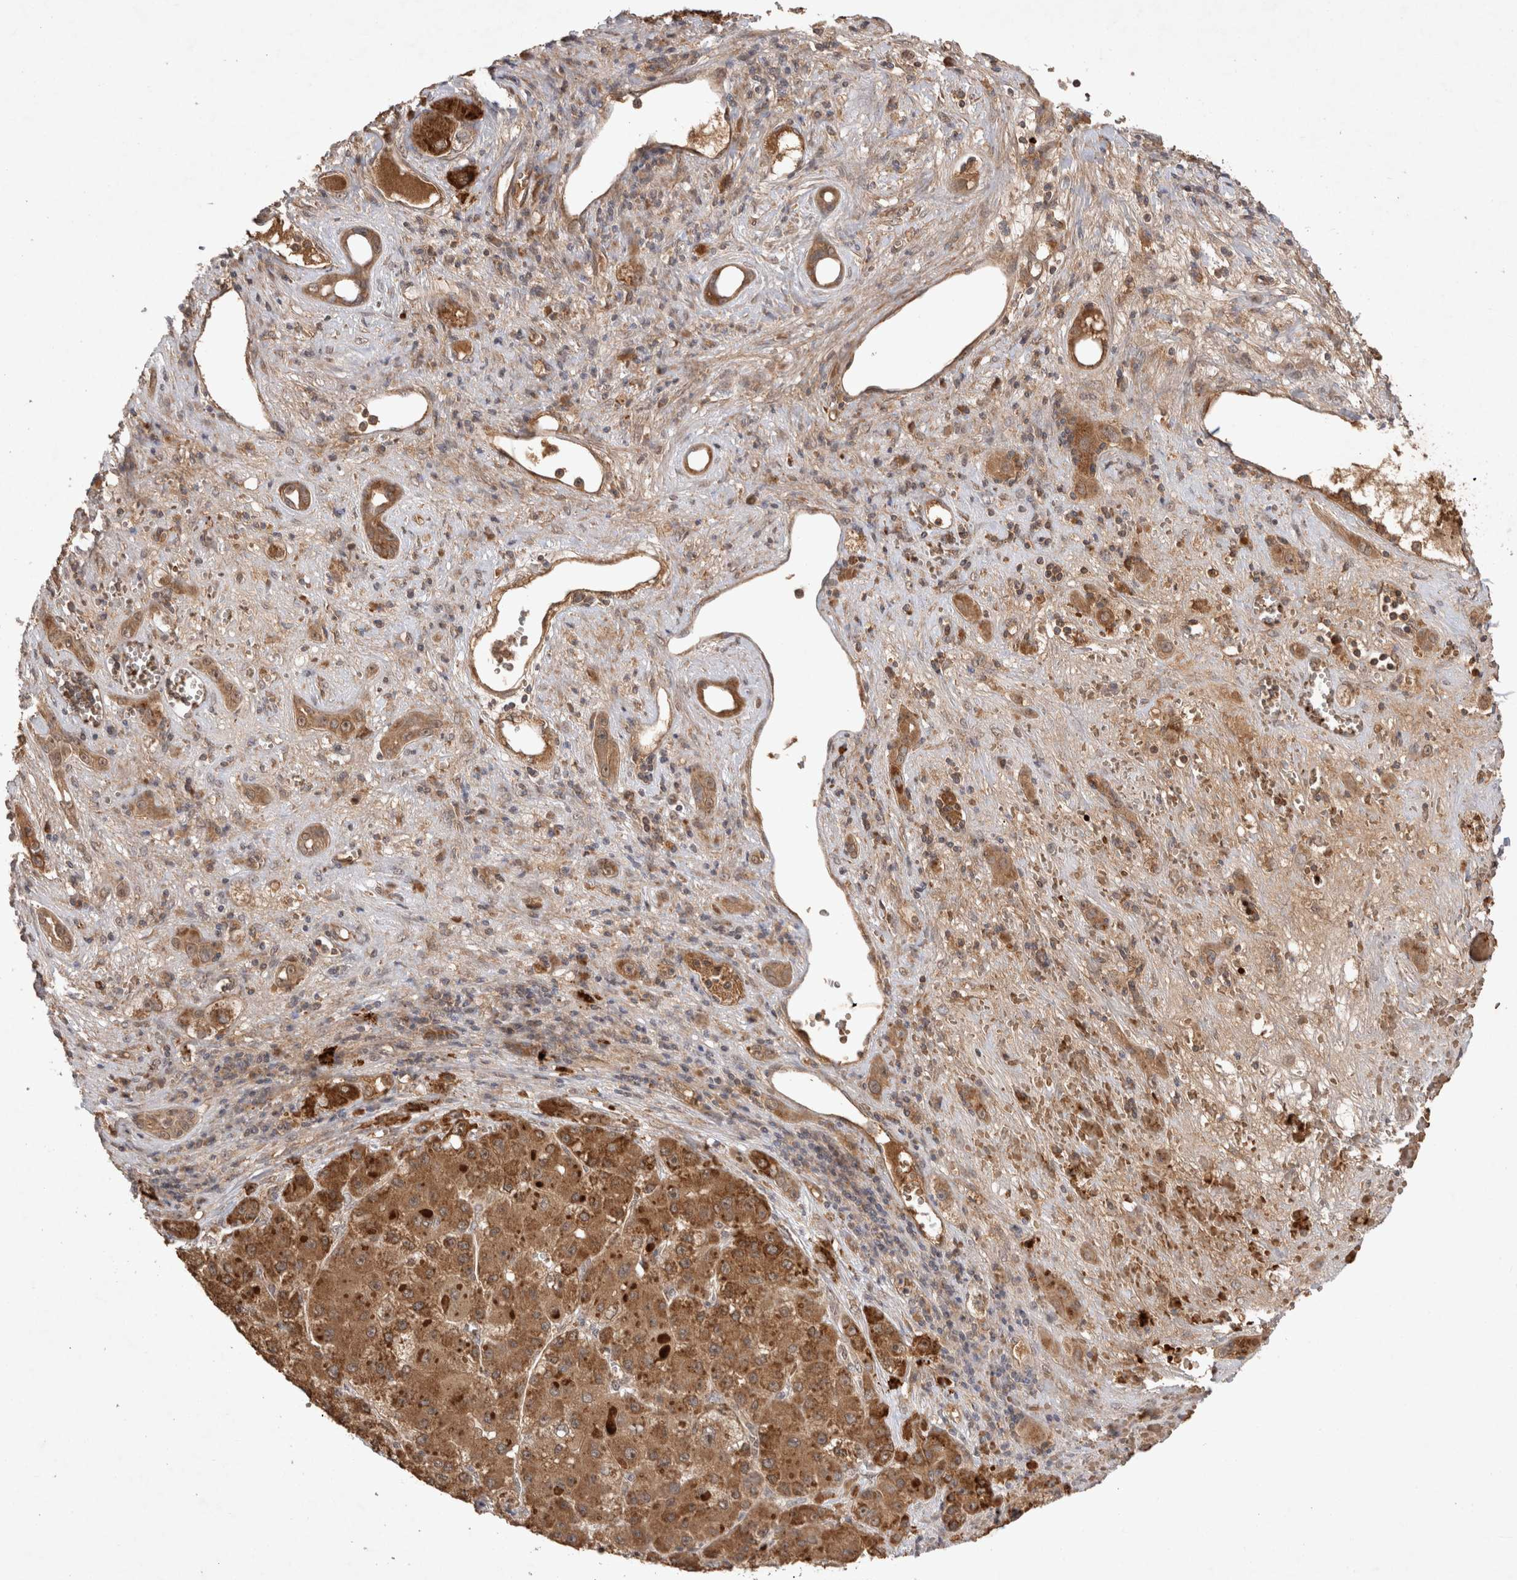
{"staining": {"intensity": "moderate", "quantity": ">75%", "location": "cytoplasmic/membranous"}, "tissue": "liver cancer", "cell_type": "Tumor cells", "image_type": "cancer", "snomed": [{"axis": "morphology", "description": "Carcinoma, Hepatocellular, NOS"}, {"axis": "topography", "description": "Liver"}], "caption": "Brown immunohistochemical staining in human liver hepatocellular carcinoma reveals moderate cytoplasmic/membranous expression in approximately >75% of tumor cells. (brown staining indicates protein expression, while blue staining denotes nuclei).", "gene": "FAM221A", "patient": {"sex": "female", "age": 73}}